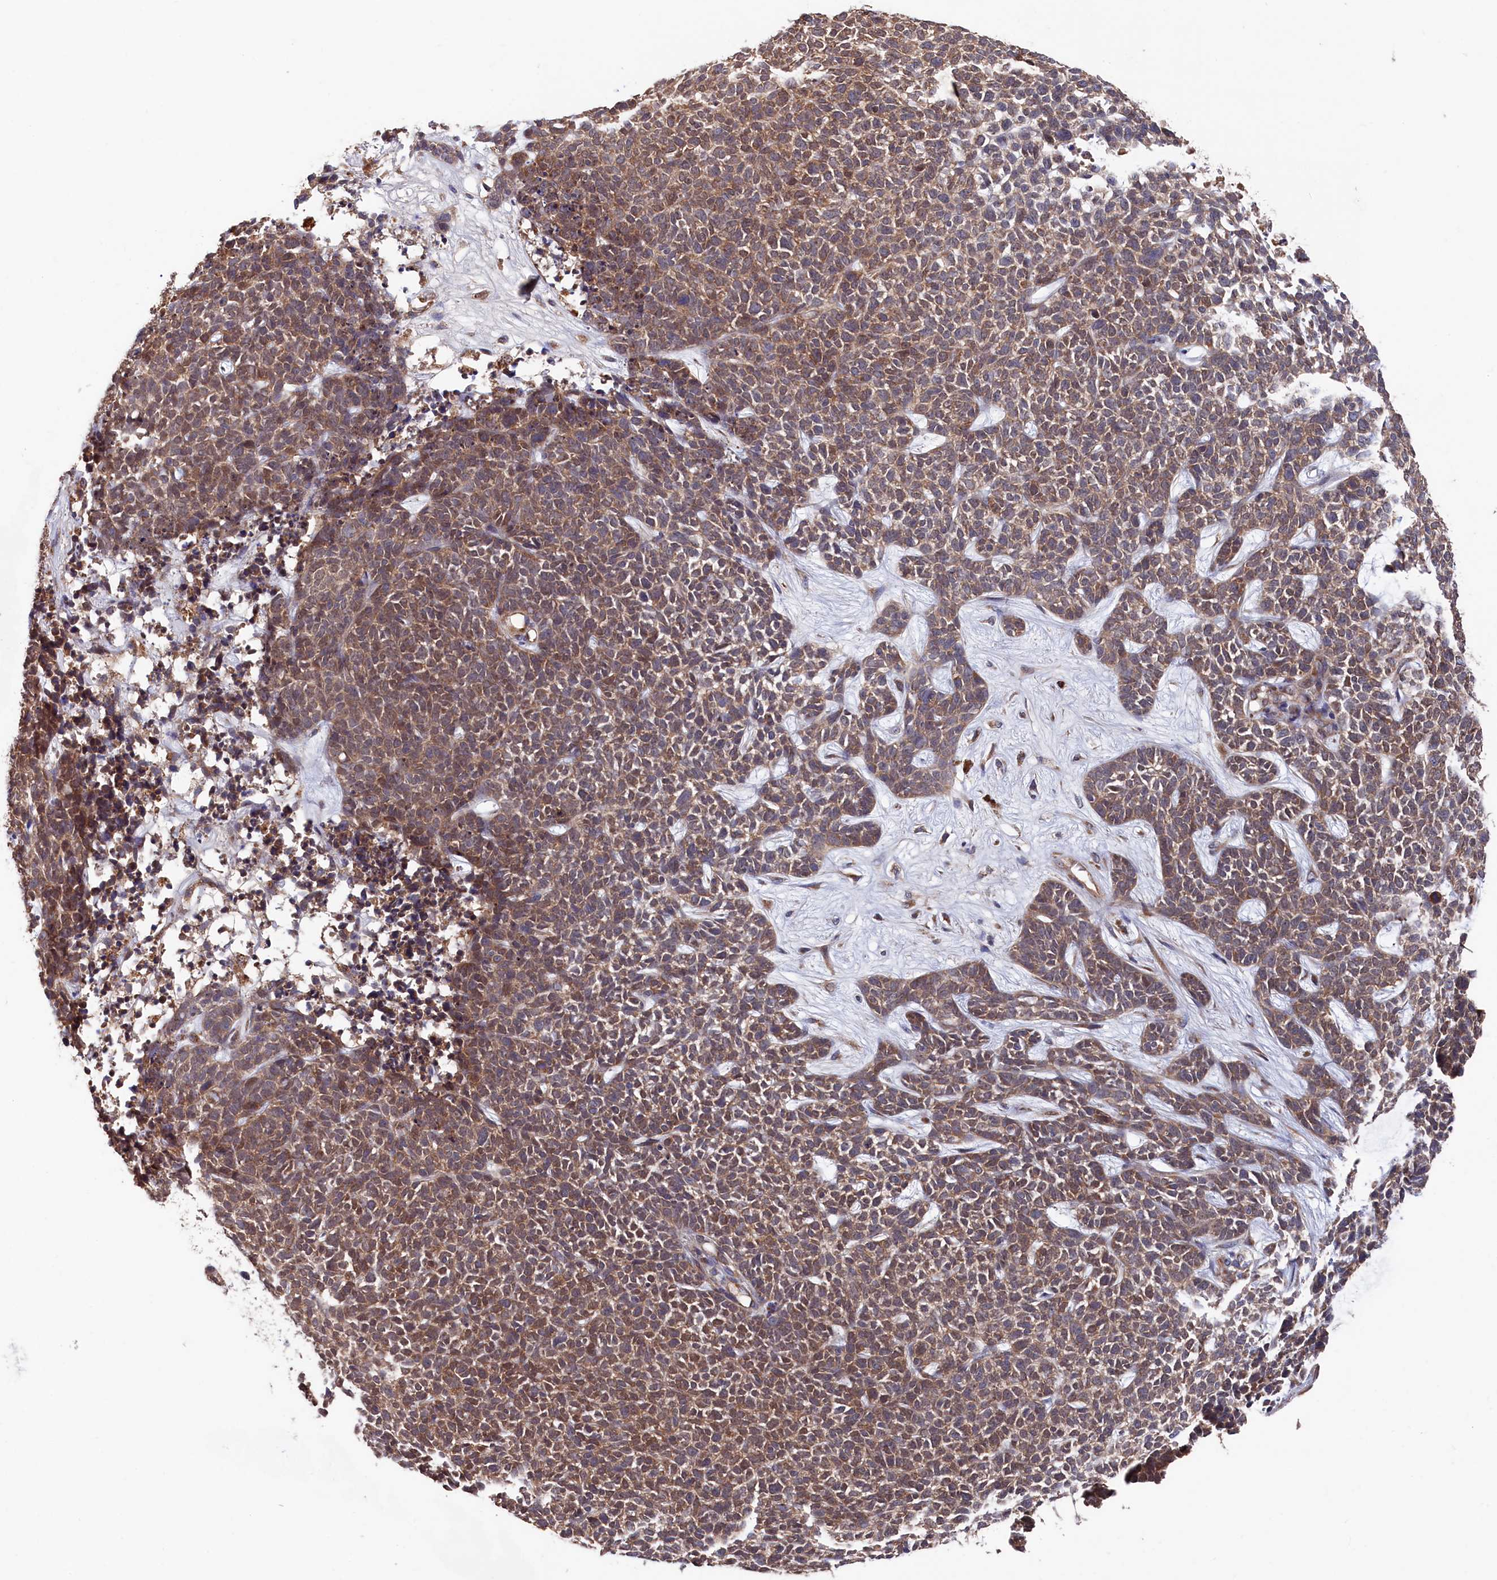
{"staining": {"intensity": "moderate", "quantity": ">75%", "location": "cytoplasmic/membranous"}, "tissue": "skin cancer", "cell_type": "Tumor cells", "image_type": "cancer", "snomed": [{"axis": "morphology", "description": "Basal cell carcinoma"}, {"axis": "topography", "description": "Skin"}], "caption": "This is an image of IHC staining of basal cell carcinoma (skin), which shows moderate positivity in the cytoplasmic/membranous of tumor cells.", "gene": "SLC12A4", "patient": {"sex": "female", "age": 84}}